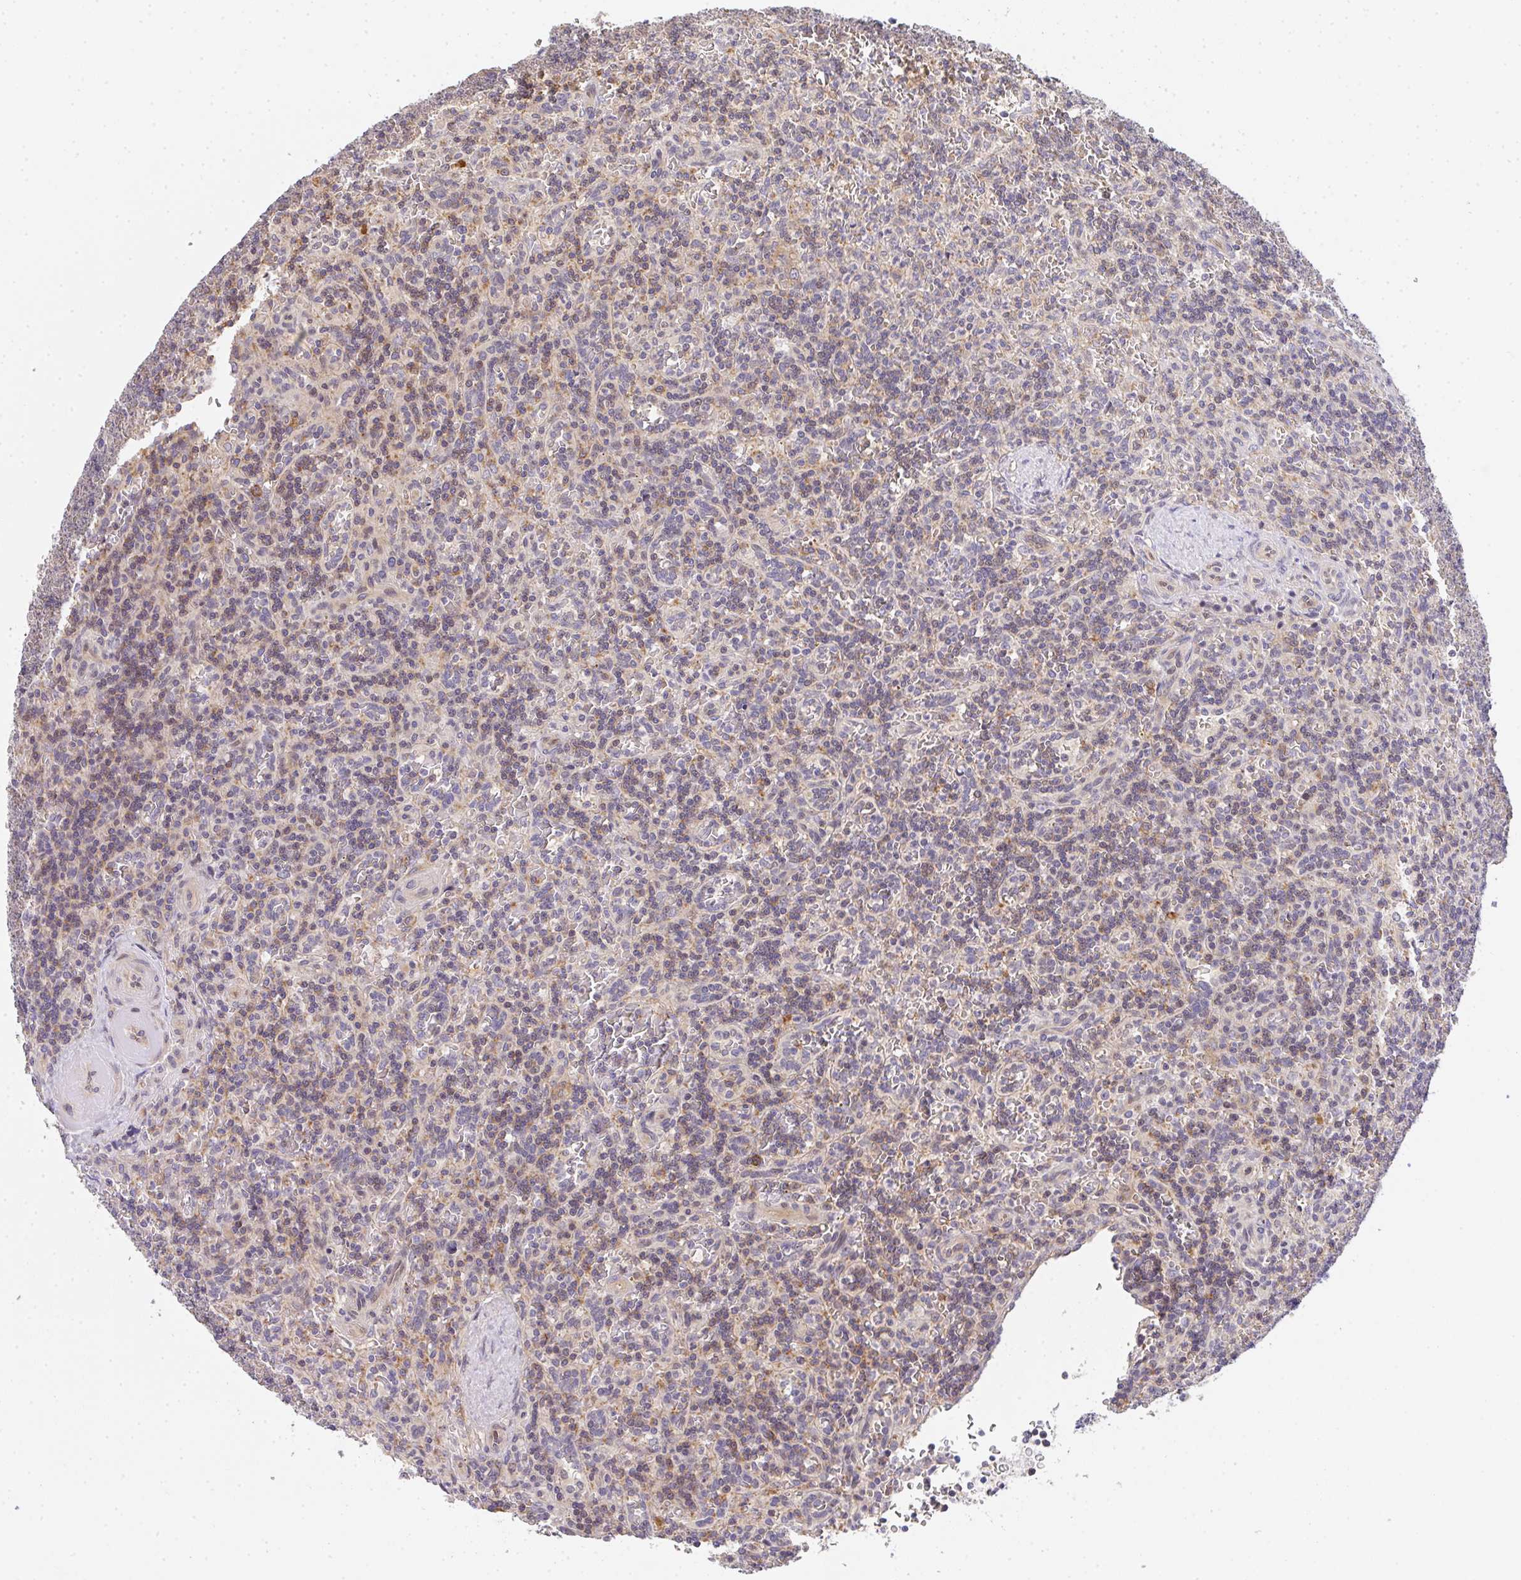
{"staining": {"intensity": "moderate", "quantity": "<25%", "location": "cytoplasmic/membranous"}, "tissue": "lymphoma", "cell_type": "Tumor cells", "image_type": "cancer", "snomed": [{"axis": "morphology", "description": "Malignant lymphoma, non-Hodgkin's type, Low grade"}, {"axis": "topography", "description": "Spleen"}], "caption": "Immunohistochemical staining of human malignant lymphoma, non-Hodgkin's type (low-grade) demonstrates moderate cytoplasmic/membranous protein positivity in approximately <25% of tumor cells.", "gene": "EEF1AKMT1", "patient": {"sex": "male", "age": 73}}